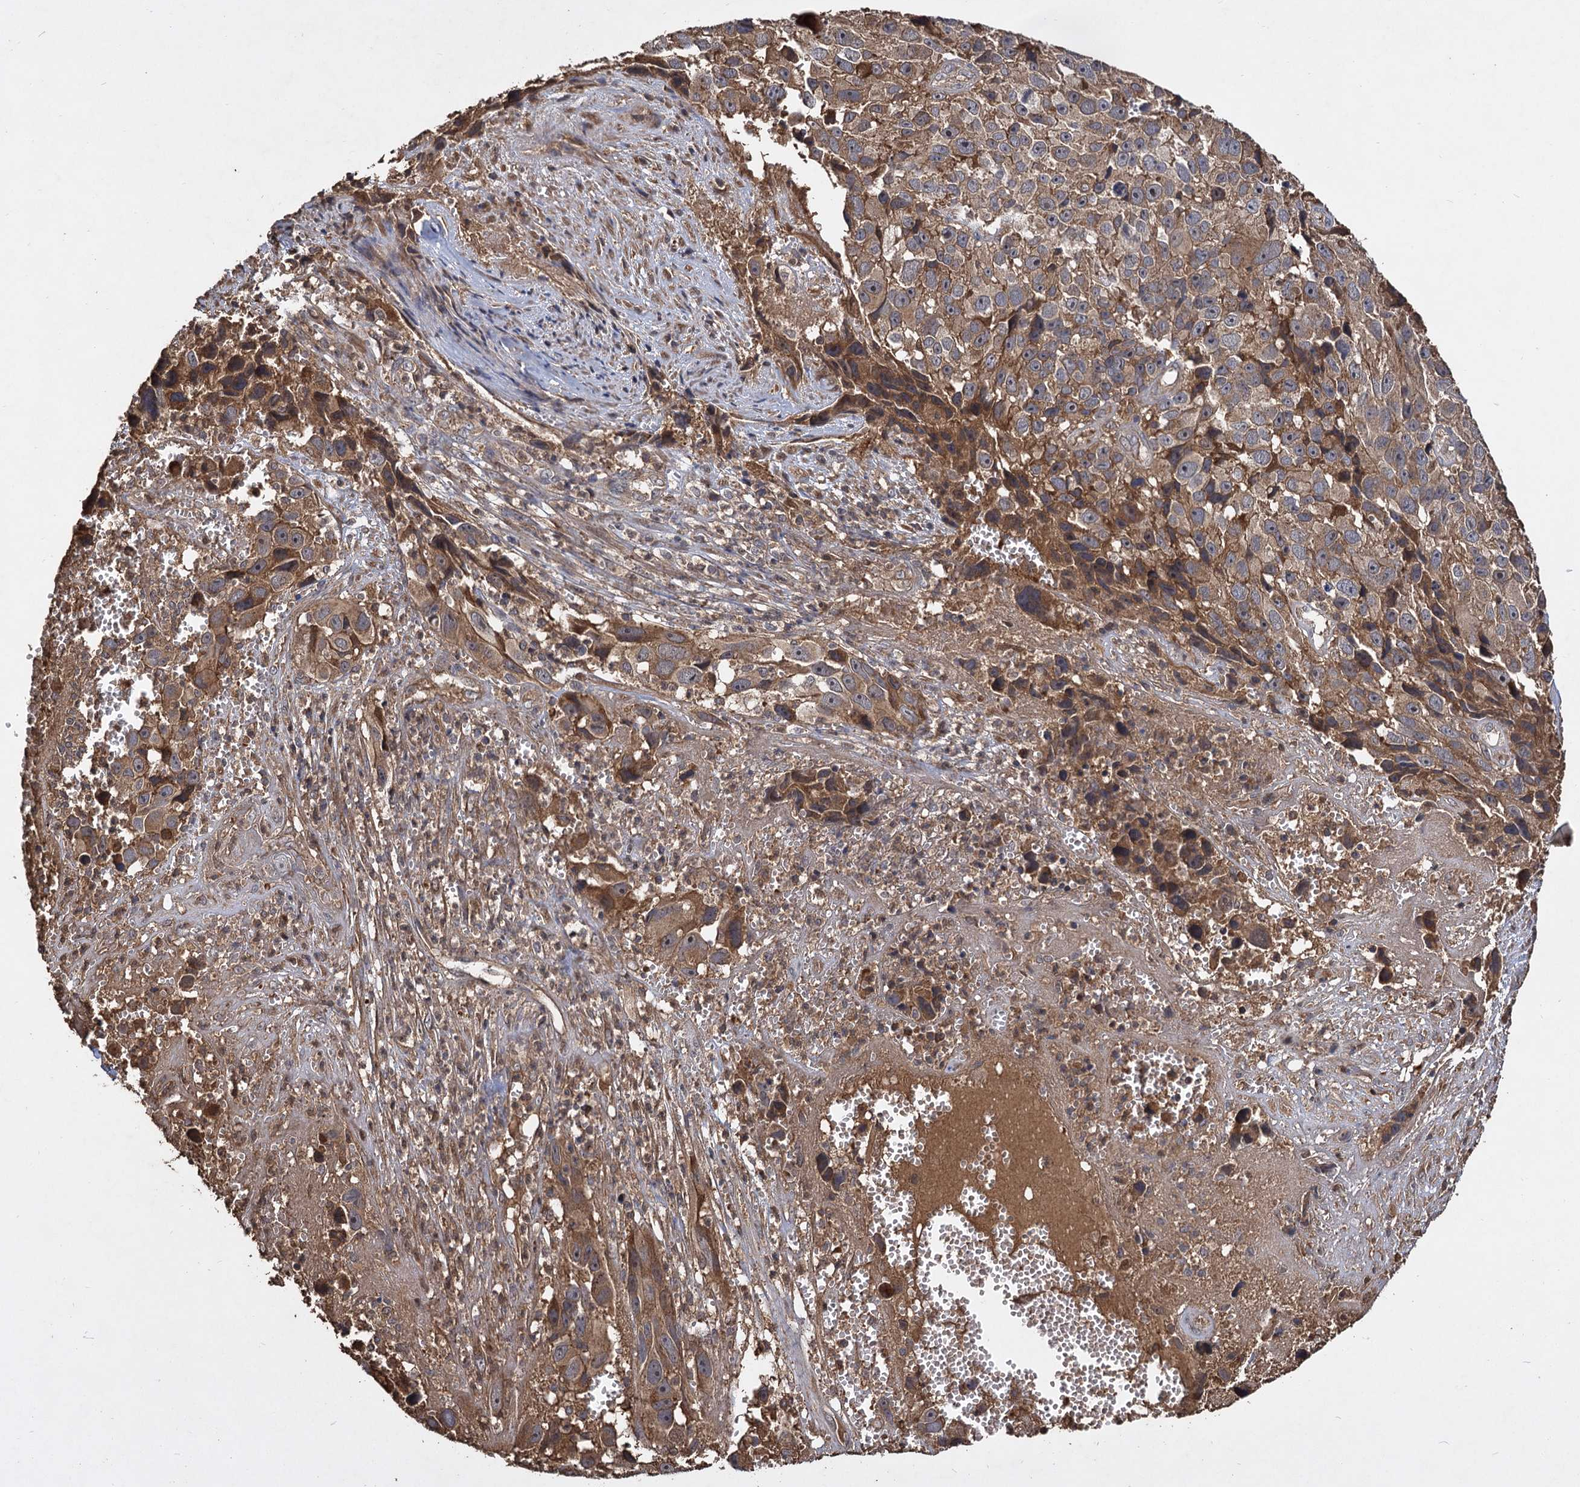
{"staining": {"intensity": "weak", "quantity": ">75%", "location": "cytoplasmic/membranous"}, "tissue": "melanoma", "cell_type": "Tumor cells", "image_type": "cancer", "snomed": [{"axis": "morphology", "description": "Malignant melanoma, NOS"}, {"axis": "topography", "description": "Skin"}], "caption": "An image of human malignant melanoma stained for a protein demonstrates weak cytoplasmic/membranous brown staining in tumor cells. Using DAB (brown) and hematoxylin (blue) stains, captured at high magnification using brightfield microscopy.", "gene": "GCLC", "patient": {"sex": "male", "age": 84}}